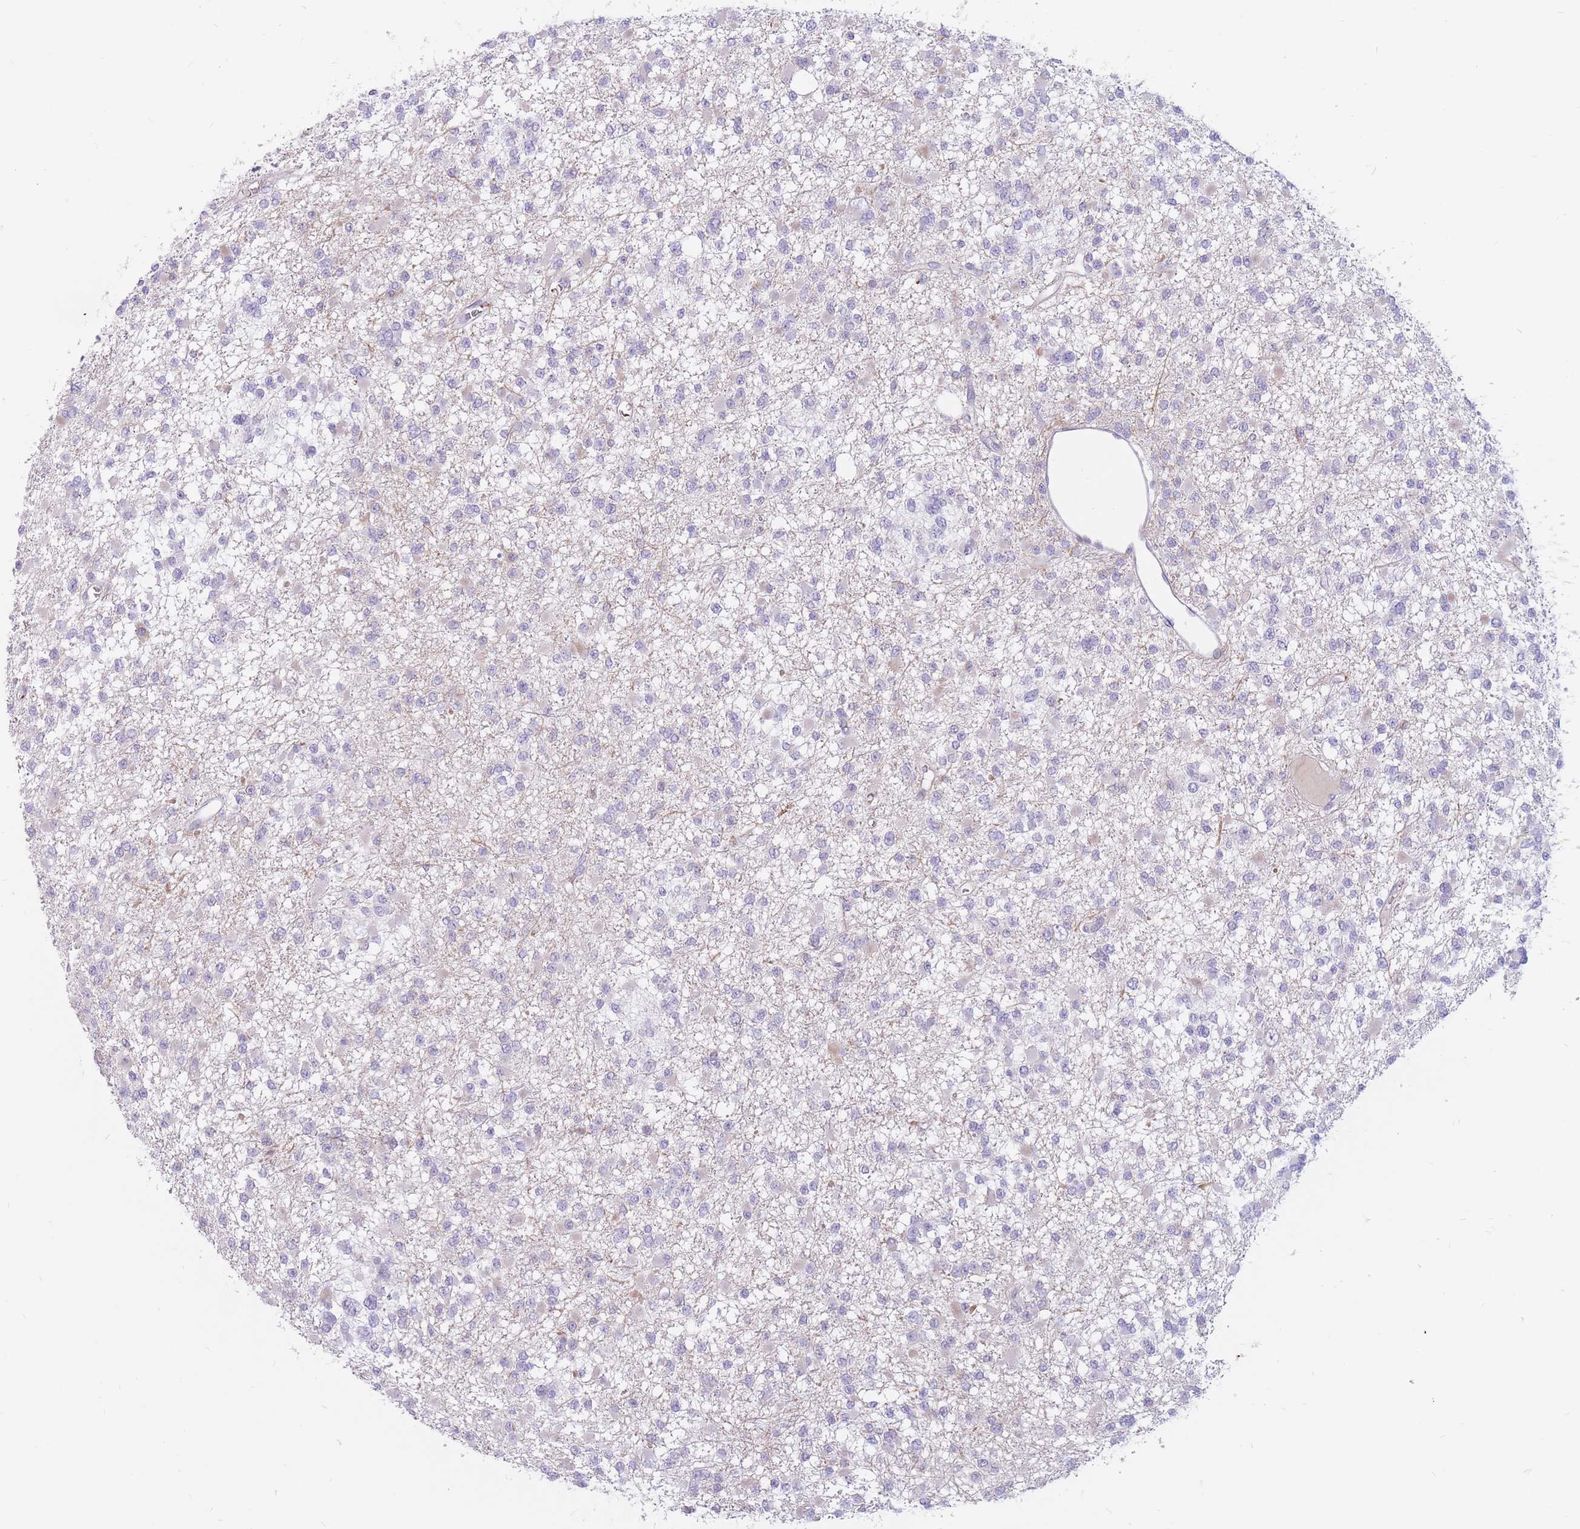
{"staining": {"intensity": "negative", "quantity": "none", "location": "none"}, "tissue": "glioma", "cell_type": "Tumor cells", "image_type": "cancer", "snomed": [{"axis": "morphology", "description": "Glioma, malignant, Low grade"}, {"axis": "topography", "description": "Brain"}], "caption": "Immunohistochemistry (IHC) of human glioma shows no positivity in tumor cells.", "gene": "PTGDR", "patient": {"sex": "female", "age": 22}}